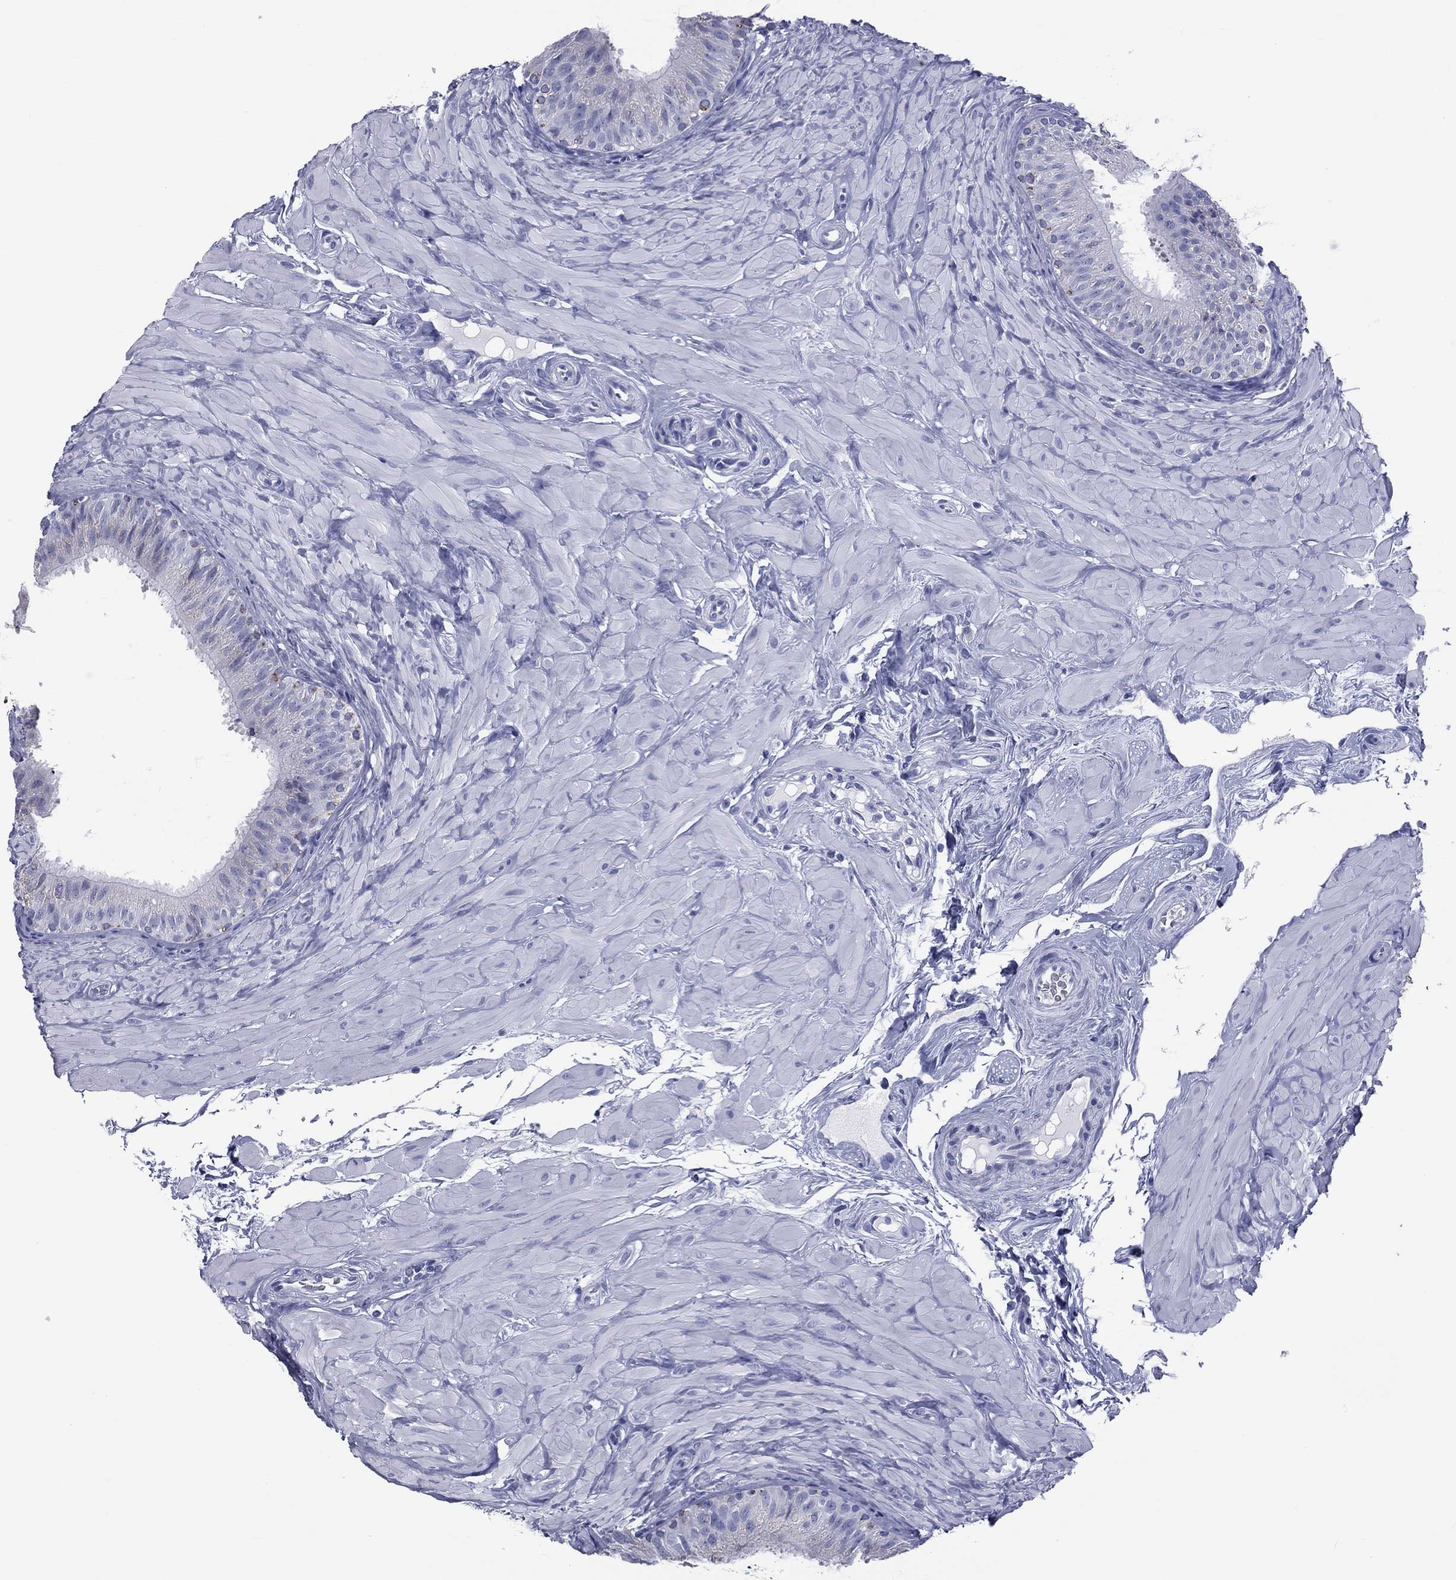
{"staining": {"intensity": "negative", "quantity": "none", "location": "none"}, "tissue": "epididymis", "cell_type": "Glandular cells", "image_type": "normal", "snomed": [{"axis": "morphology", "description": "Normal tissue, NOS"}, {"axis": "topography", "description": "Epididymis"}], "caption": "Immunohistochemical staining of unremarkable epididymis reveals no significant expression in glandular cells.", "gene": "MLN", "patient": {"sex": "male", "age": 34}}